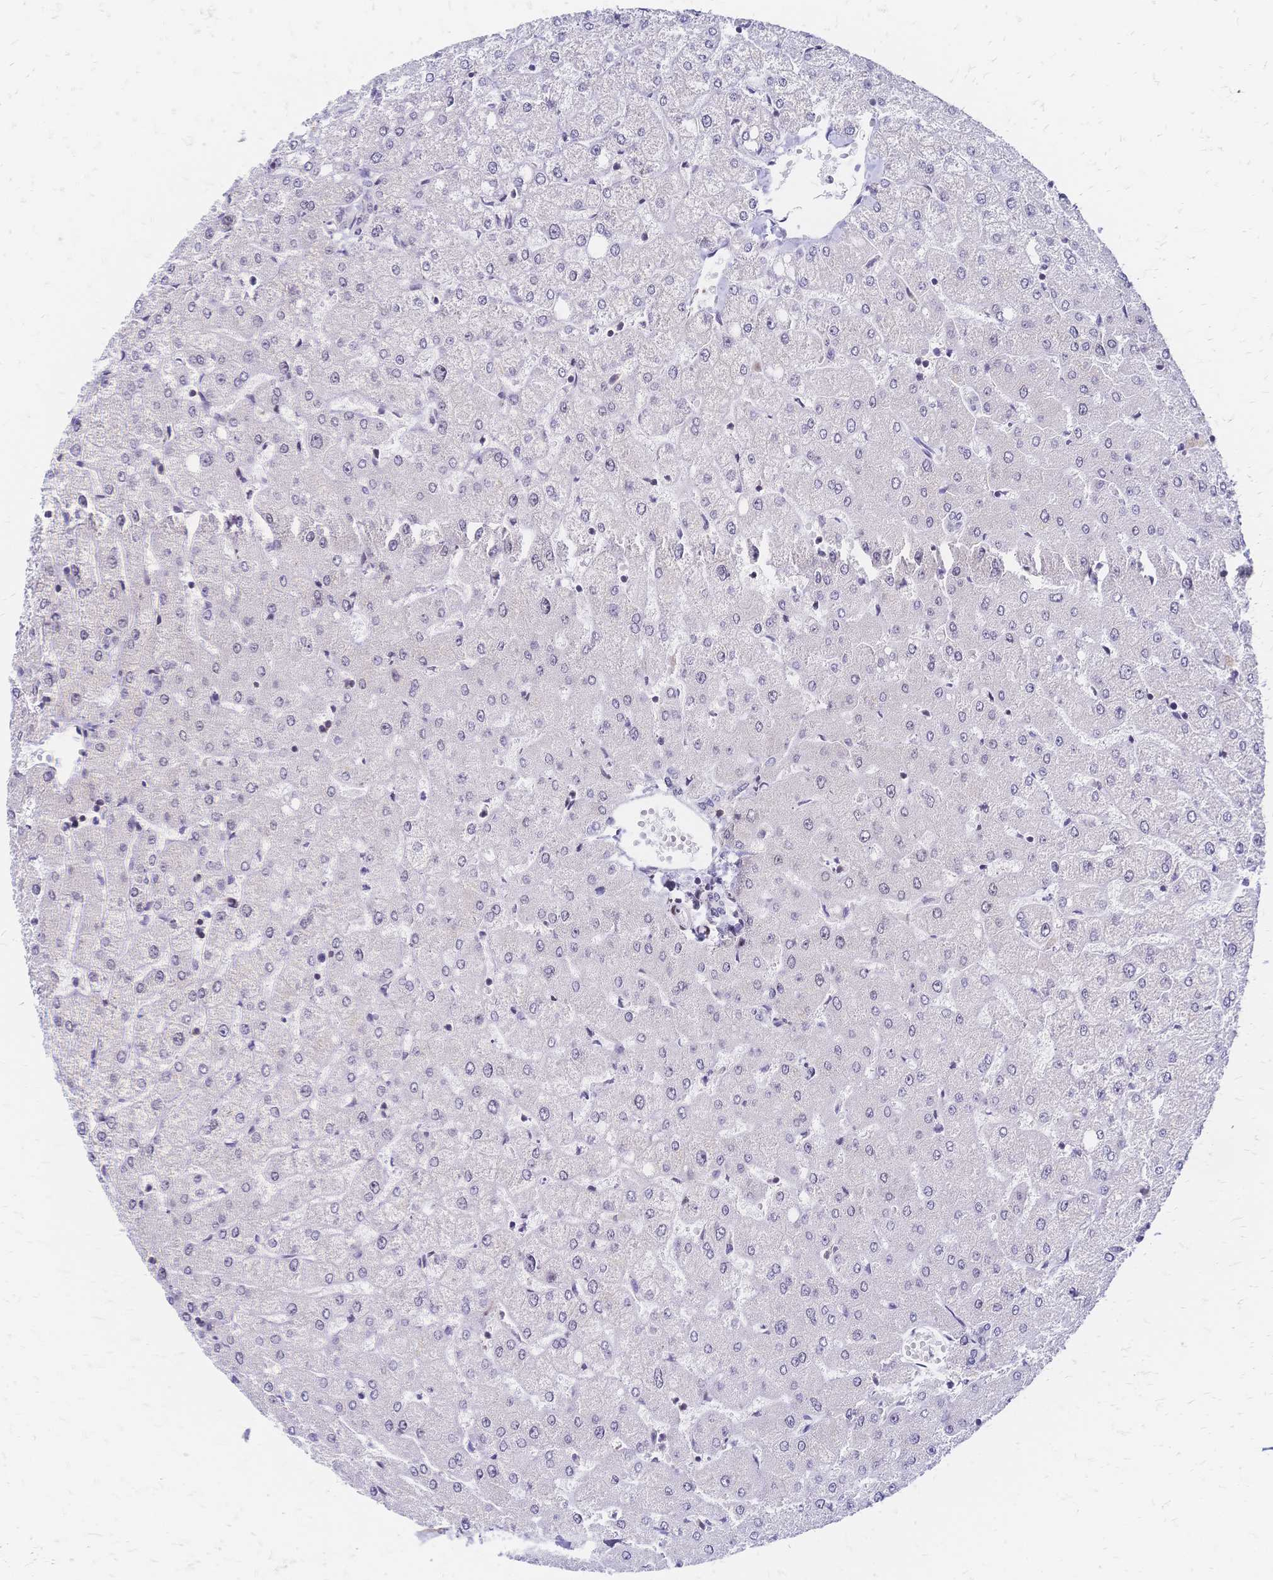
{"staining": {"intensity": "negative", "quantity": "none", "location": "none"}, "tissue": "liver", "cell_type": "Cholangiocytes", "image_type": "normal", "snomed": [{"axis": "morphology", "description": "Normal tissue, NOS"}, {"axis": "topography", "description": "Liver"}], "caption": "An immunohistochemistry (IHC) micrograph of benign liver is shown. There is no staining in cholangiocytes of liver.", "gene": "CBX7", "patient": {"sex": "female", "age": 54}}